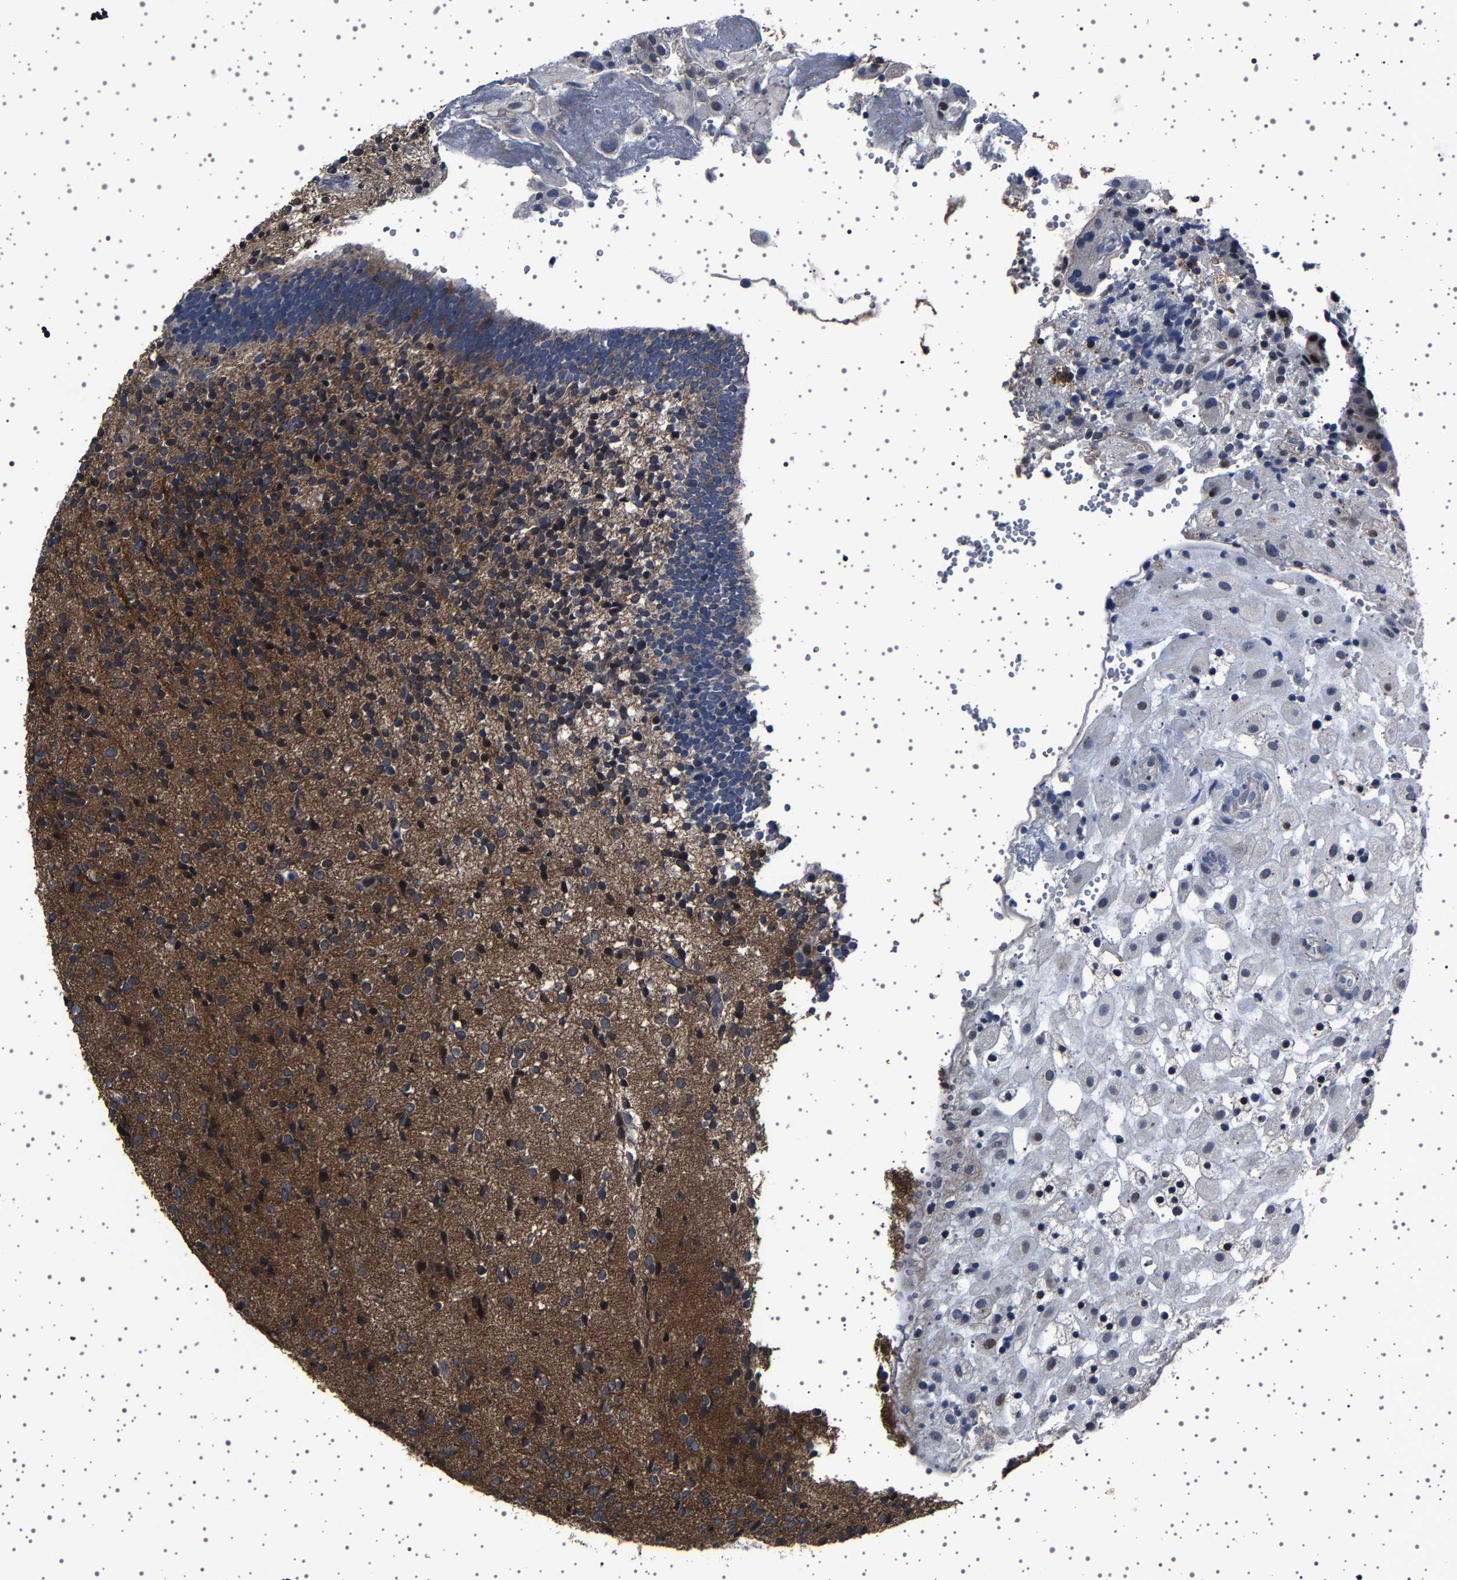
{"staining": {"intensity": "moderate", "quantity": "25%-75%", "location": "cytoplasmic/membranous"}, "tissue": "placenta", "cell_type": "Decidual cells", "image_type": "normal", "snomed": [{"axis": "morphology", "description": "Normal tissue, NOS"}, {"axis": "topography", "description": "Placenta"}], "caption": "Brown immunohistochemical staining in normal human placenta reveals moderate cytoplasmic/membranous positivity in approximately 25%-75% of decidual cells.", "gene": "PAK5", "patient": {"sex": "female", "age": 18}}